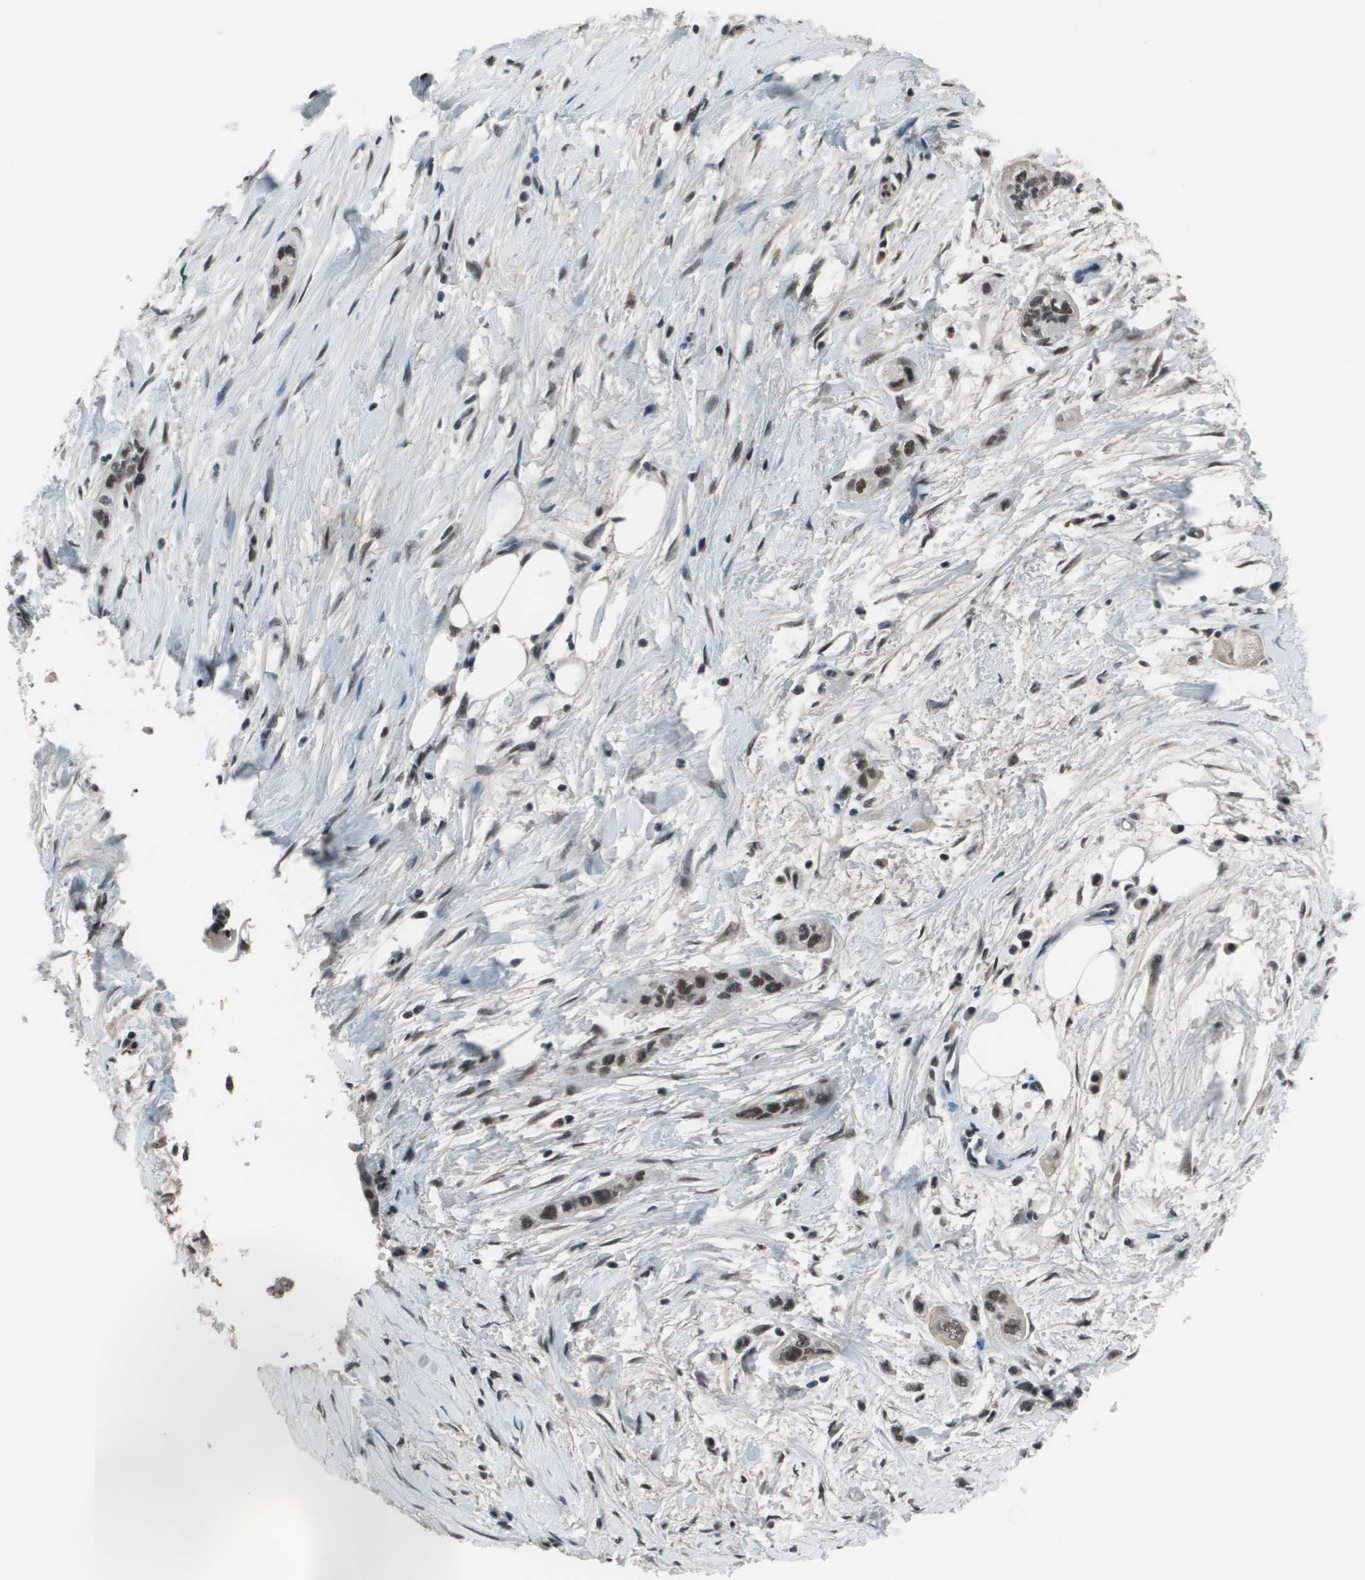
{"staining": {"intensity": "moderate", "quantity": ">75%", "location": "nuclear"}, "tissue": "pancreatic cancer", "cell_type": "Tumor cells", "image_type": "cancer", "snomed": [{"axis": "morphology", "description": "Adenocarcinoma, NOS"}, {"axis": "topography", "description": "Pancreas"}], "caption": "A micrograph of adenocarcinoma (pancreatic) stained for a protein exhibits moderate nuclear brown staining in tumor cells.", "gene": "THRAP3", "patient": {"sex": "male", "age": 74}}